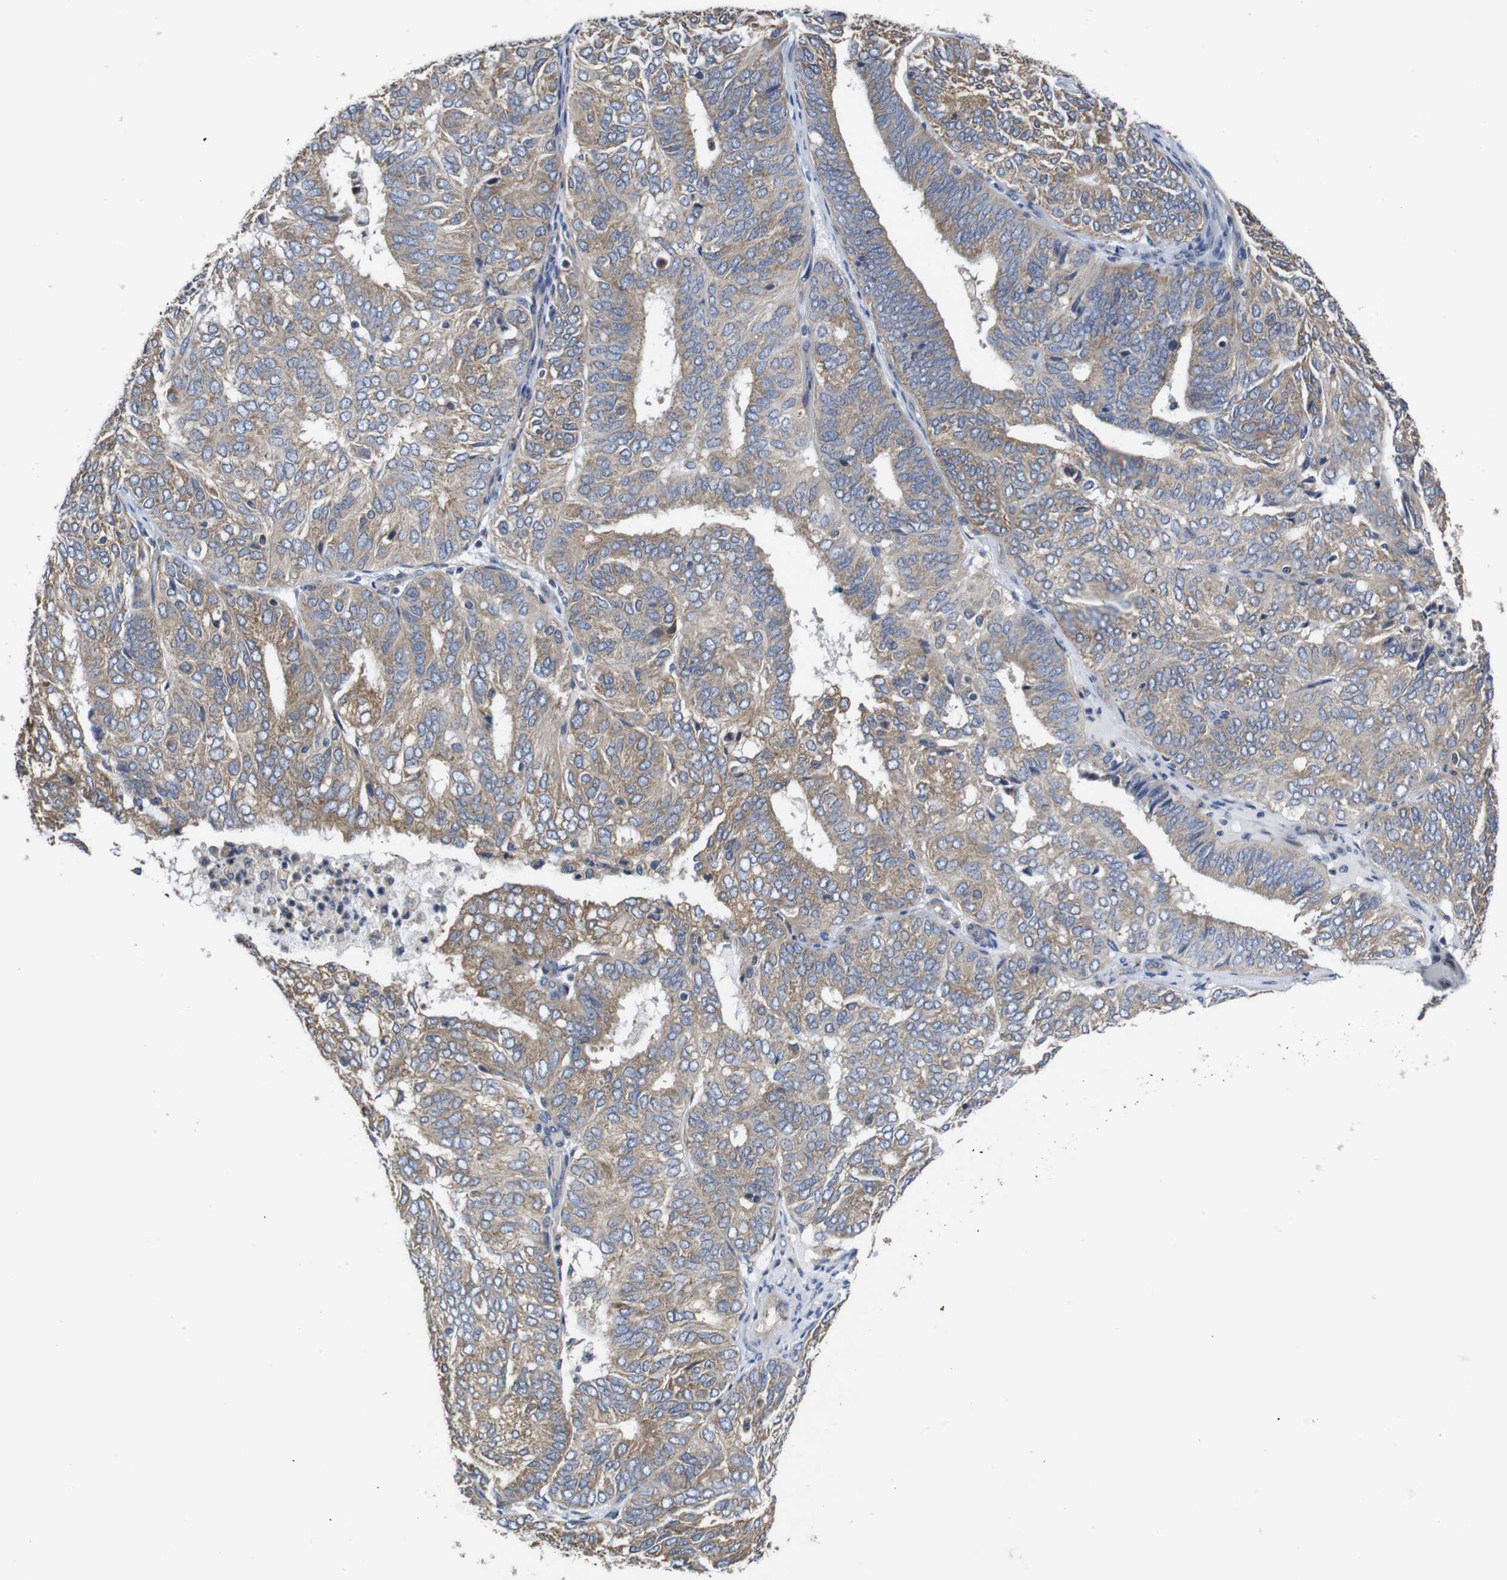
{"staining": {"intensity": "moderate", "quantity": ">75%", "location": "cytoplasmic/membranous"}, "tissue": "endometrial cancer", "cell_type": "Tumor cells", "image_type": "cancer", "snomed": [{"axis": "morphology", "description": "Adenocarcinoma, NOS"}, {"axis": "topography", "description": "Uterus"}], "caption": "About >75% of tumor cells in human endometrial adenocarcinoma demonstrate moderate cytoplasmic/membranous protein expression as visualized by brown immunohistochemical staining.", "gene": "MARCHF7", "patient": {"sex": "female", "age": 60}}